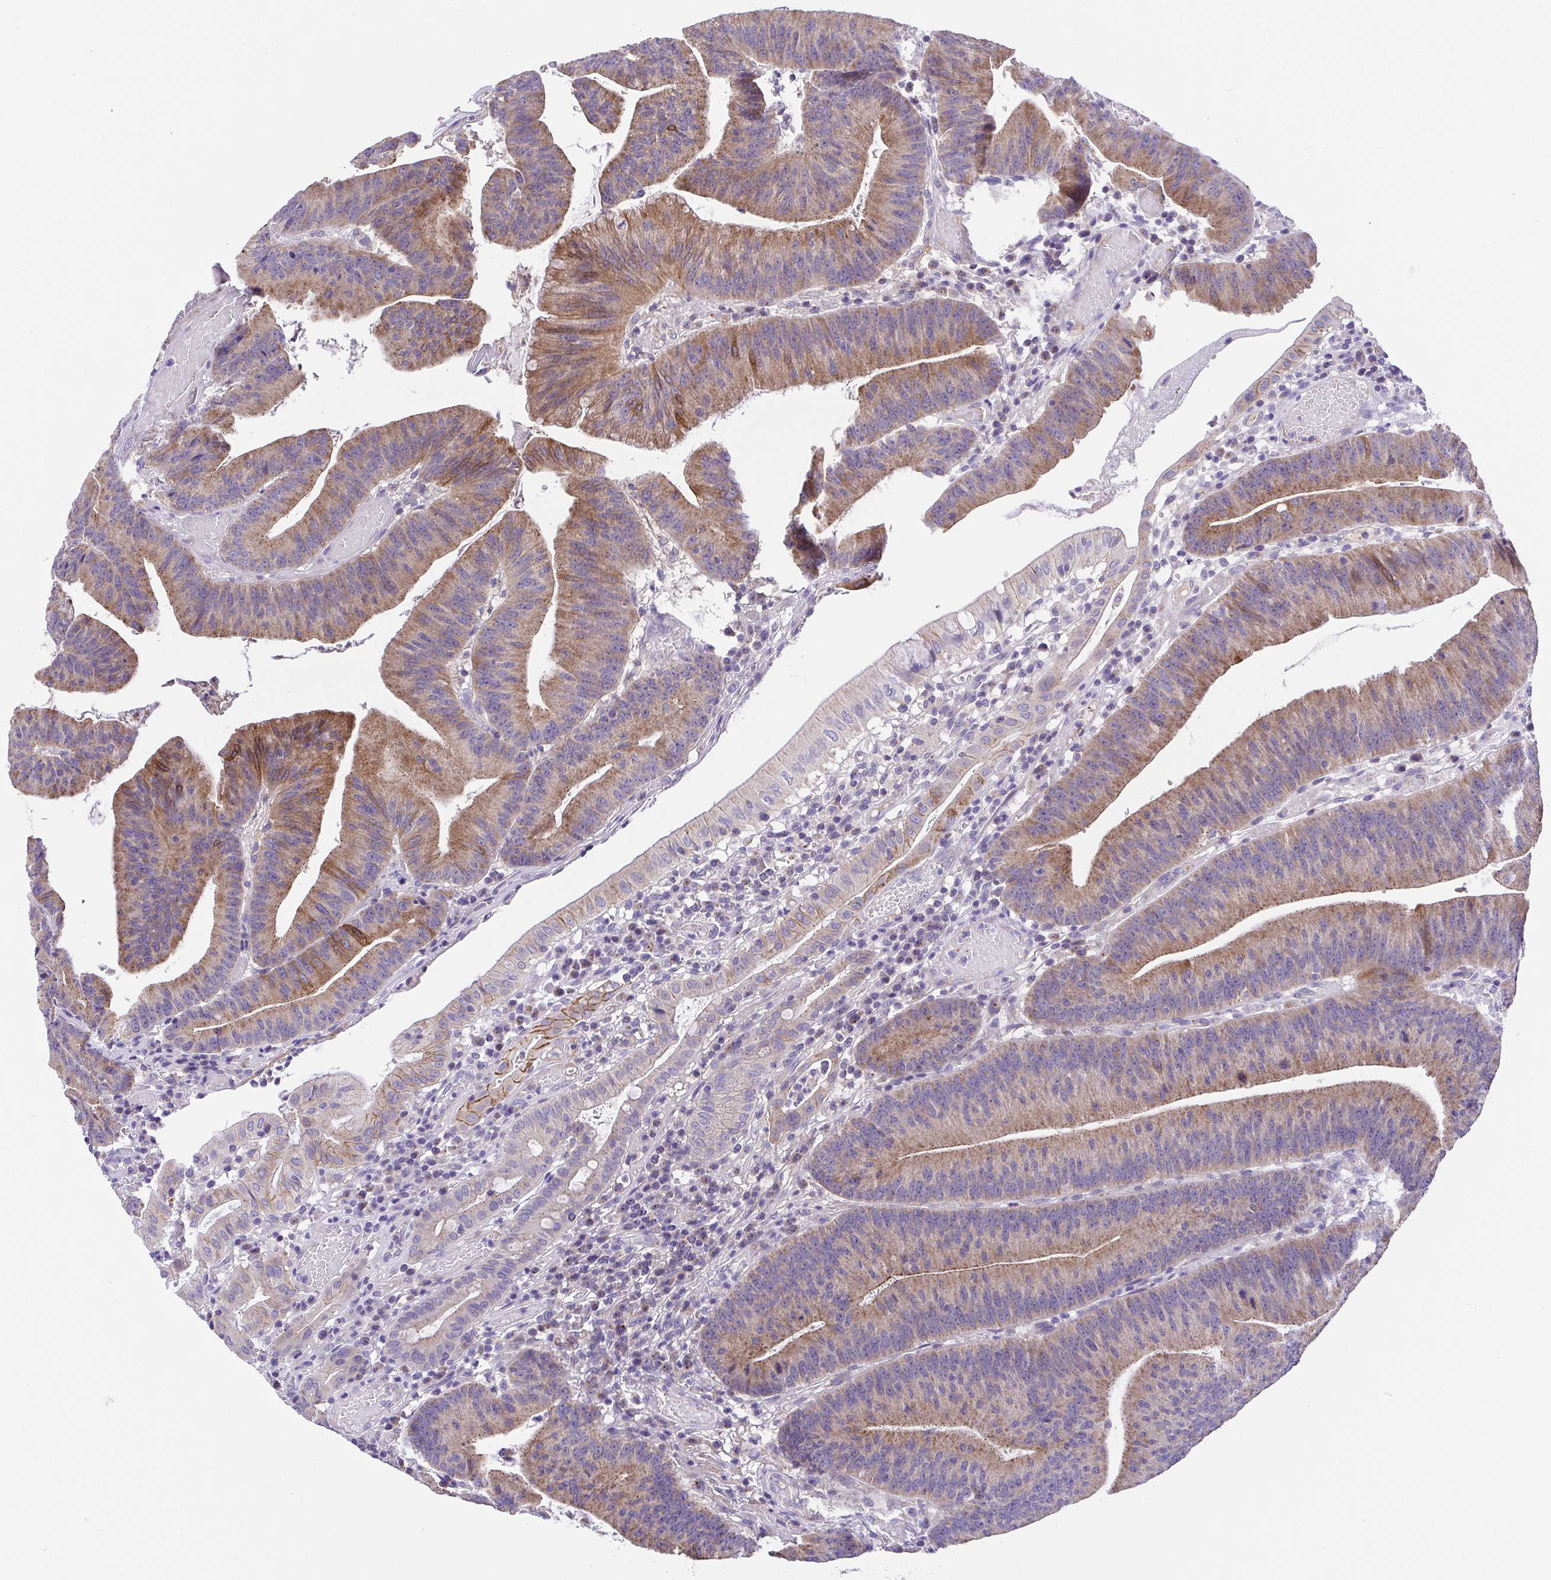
{"staining": {"intensity": "moderate", "quantity": ">75%", "location": "cytoplasmic/membranous"}, "tissue": "colorectal cancer", "cell_type": "Tumor cells", "image_type": "cancer", "snomed": [{"axis": "morphology", "description": "Adenocarcinoma, NOS"}, {"axis": "topography", "description": "Colon"}], "caption": "Tumor cells display medium levels of moderate cytoplasmic/membranous expression in approximately >75% of cells in human adenocarcinoma (colorectal).", "gene": "SLC13A1", "patient": {"sex": "female", "age": 78}}